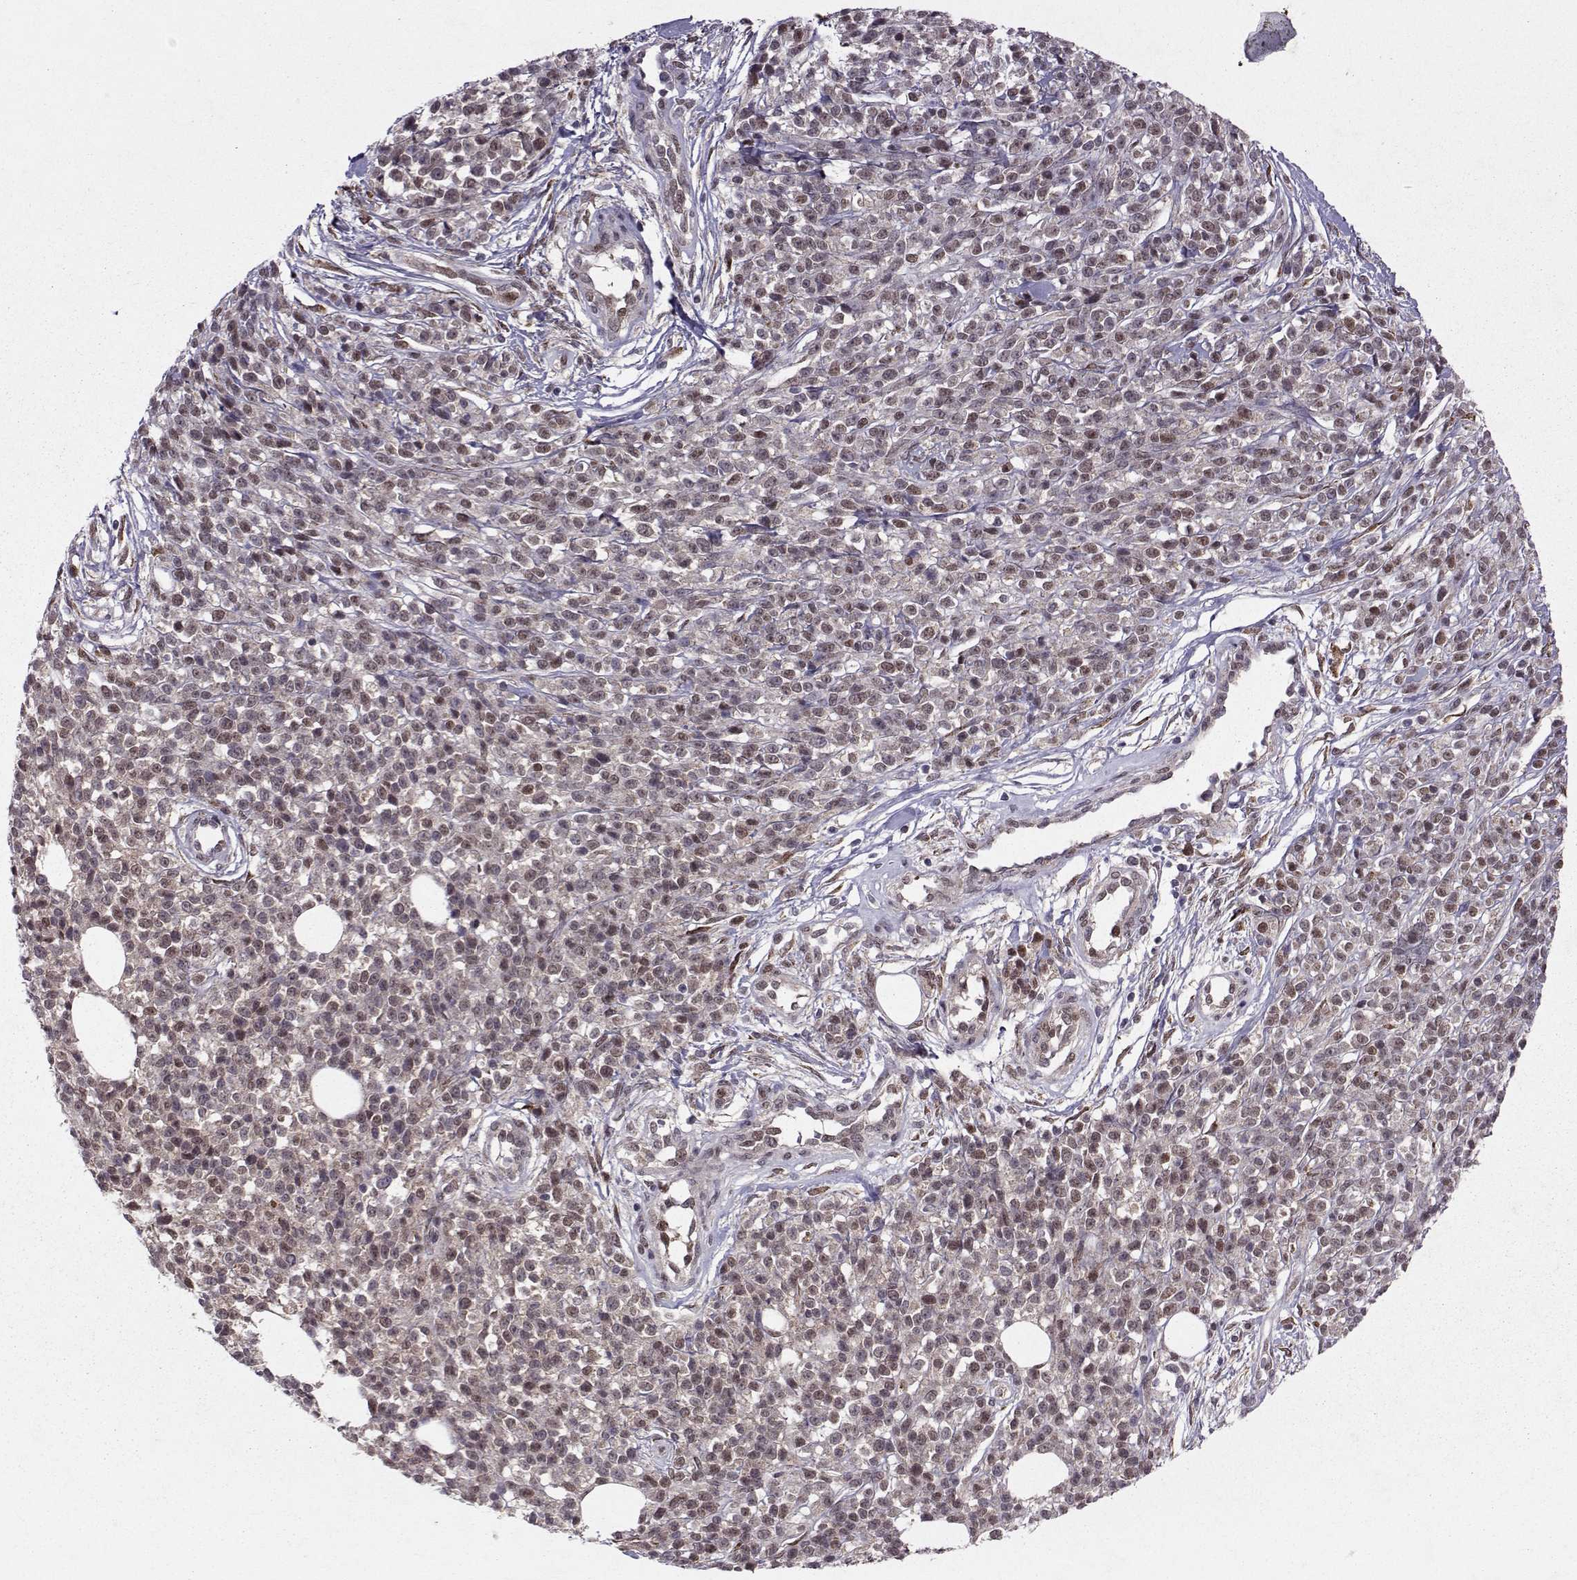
{"staining": {"intensity": "weak", "quantity": ">75%", "location": "nuclear"}, "tissue": "melanoma", "cell_type": "Tumor cells", "image_type": "cancer", "snomed": [{"axis": "morphology", "description": "Malignant melanoma, NOS"}, {"axis": "topography", "description": "Skin"}, {"axis": "topography", "description": "Skin of trunk"}], "caption": "IHC staining of melanoma, which reveals low levels of weak nuclear expression in approximately >75% of tumor cells indicating weak nuclear protein positivity. The staining was performed using DAB (3,3'-diaminobenzidine) (brown) for protein detection and nuclei were counterstained in hematoxylin (blue).", "gene": "CDK4", "patient": {"sex": "male", "age": 74}}